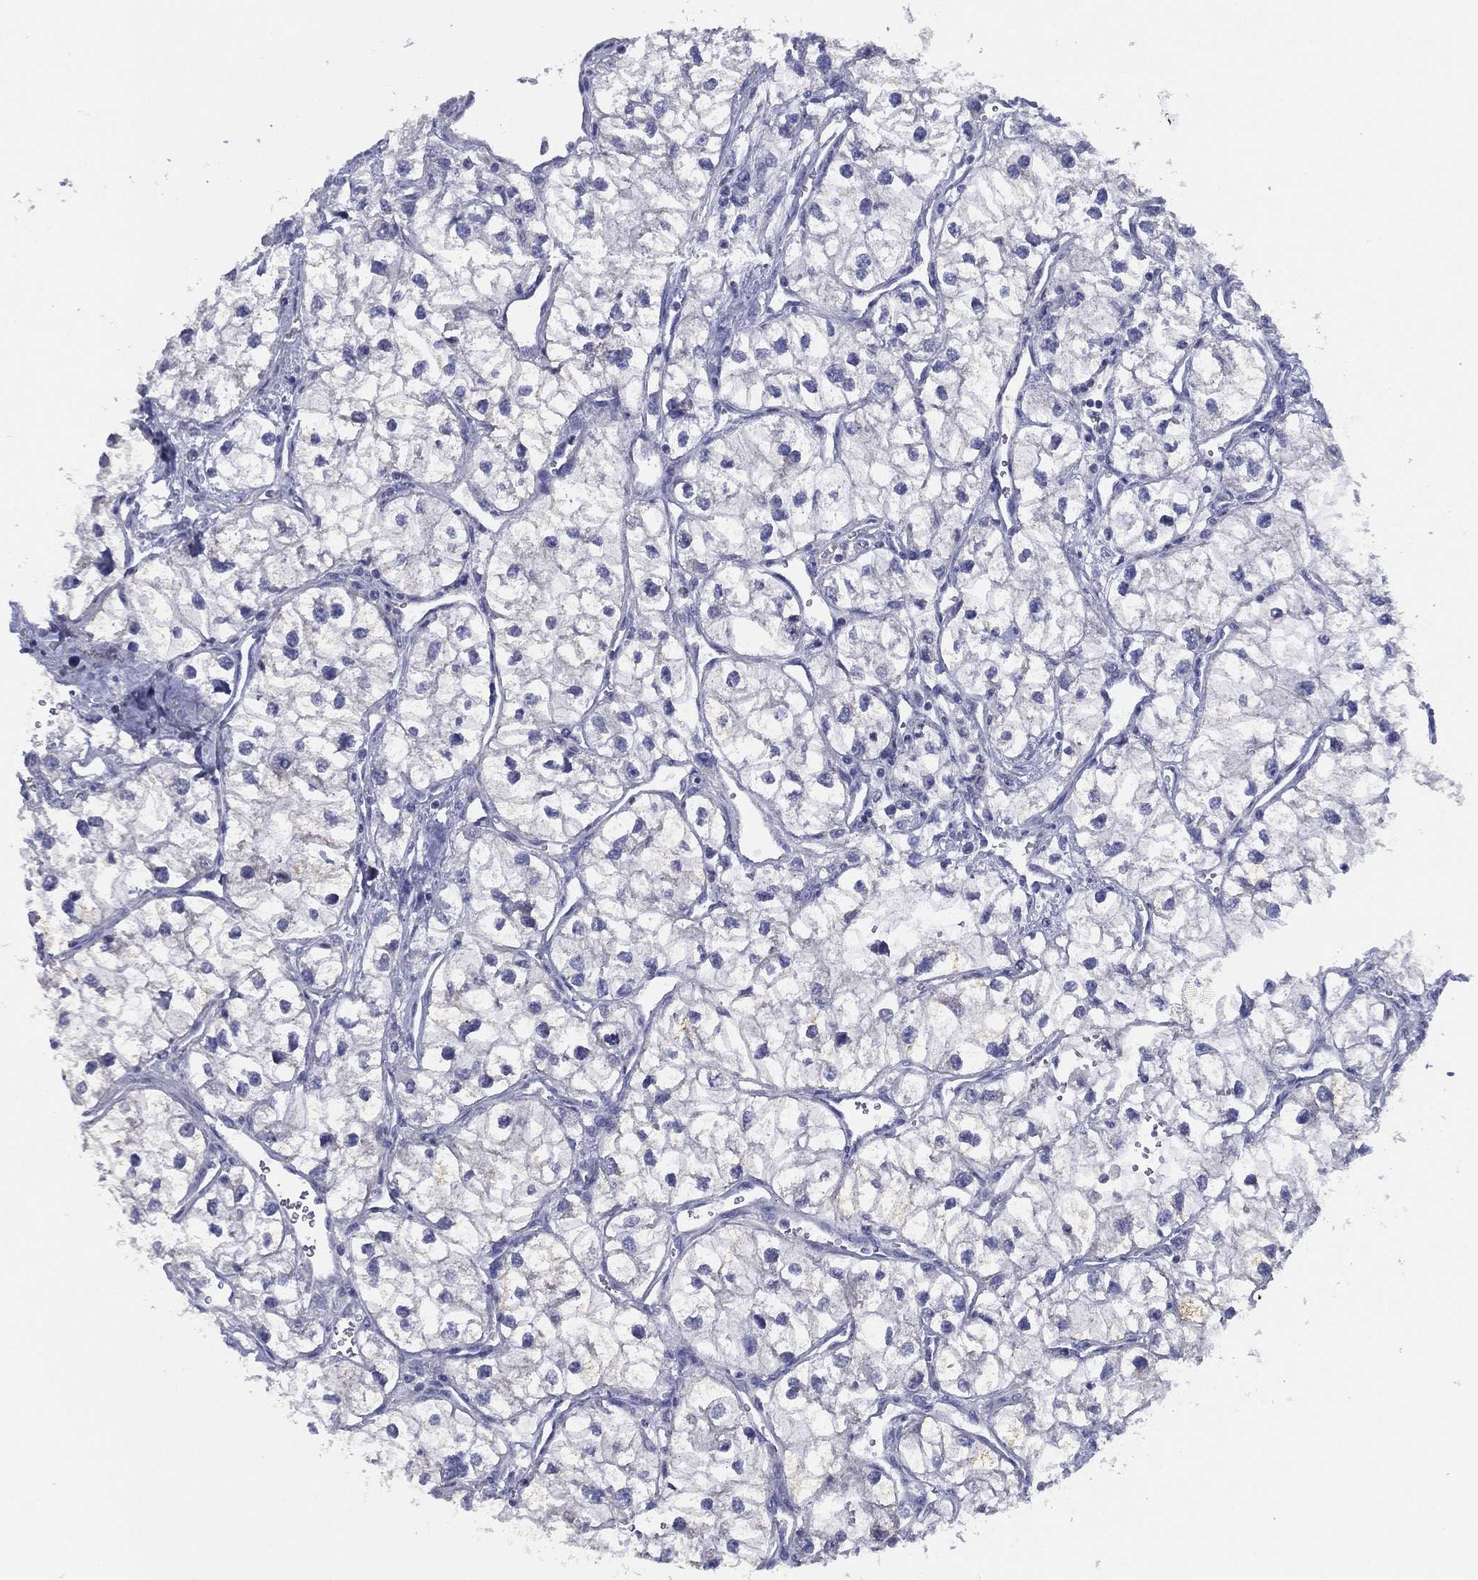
{"staining": {"intensity": "negative", "quantity": "none", "location": "none"}, "tissue": "renal cancer", "cell_type": "Tumor cells", "image_type": "cancer", "snomed": [{"axis": "morphology", "description": "Adenocarcinoma, NOS"}, {"axis": "topography", "description": "Kidney"}], "caption": "The image reveals no significant staining in tumor cells of renal adenocarcinoma.", "gene": "SLC13A4", "patient": {"sex": "male", "age": 59}}